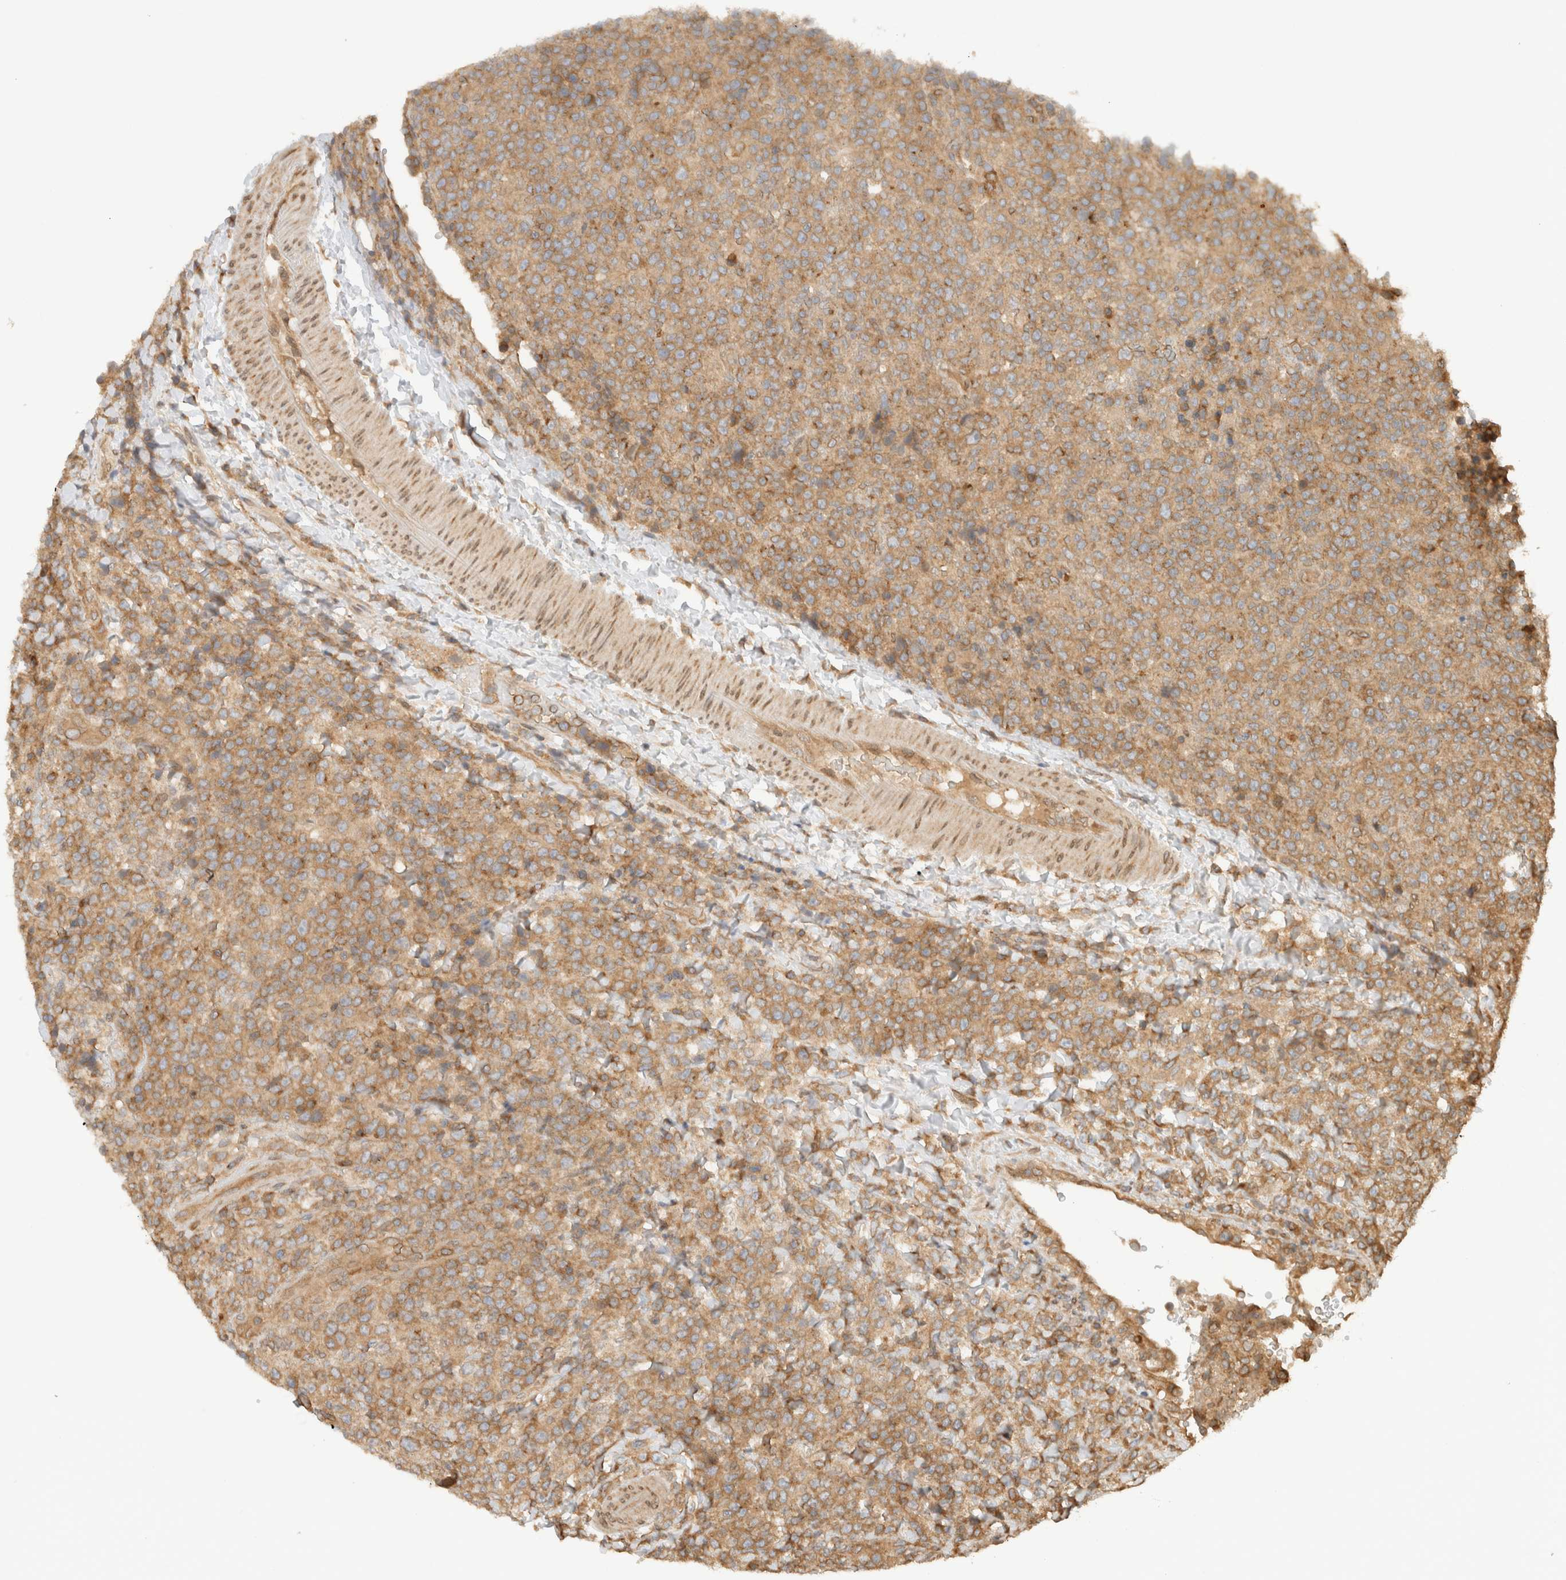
{"staining": {"intensity": "moderate", "quantity": ">75%", "location": "cytoplasmic/membranous"}, "tissue": "lymphoma", "cell_type": "Tumor cells", "image_type": "cancer", "snomed": [{"axis": "morphology", "description": "Malignant lymphoma, non-Hodgkin's type, High grade"}, {"axis": "topography", "description": "Lymph node"}], "caption": "Lymphoma stained with a protein marker reveals moderate staining in tumor cells.", "gene": "ARFGEF2", "patient": {"sex": "male", "age": 13}}